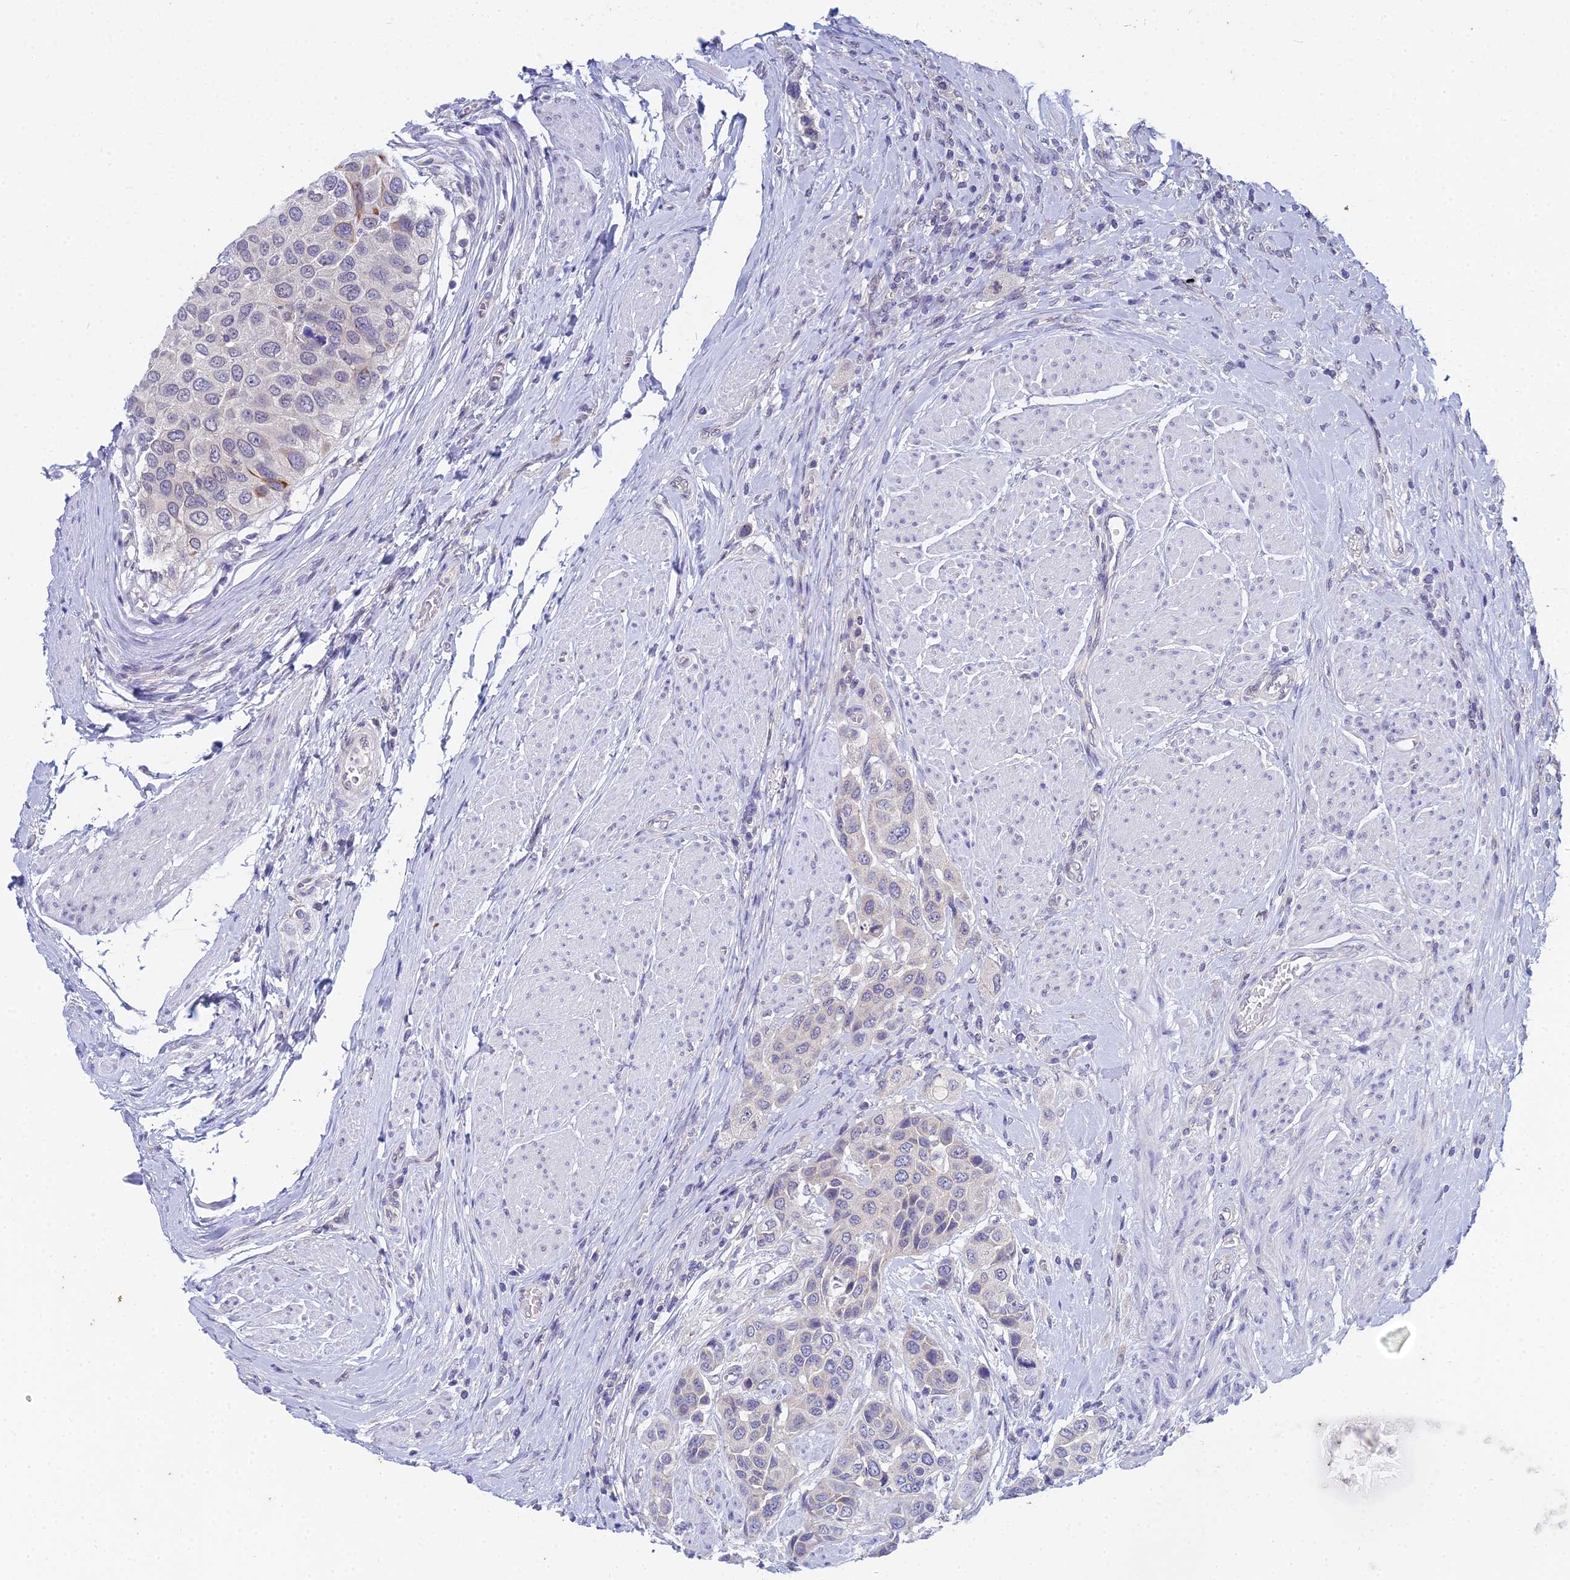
{"staining": {"intensity": "negative", "quantity": "none", "location": "none"}, "tissue": "urothelial cancer", "cell_type": "Tumor cells", "image_type": "cancer", "snomed": [{"axis": "morphology", "description": "Urothelial carcinoma, High grade"}, {"axis": "topography", "description": "Urinary bladder"}], "caption": "Protein analysis of high-grade urothelial carcinoma displays no significant positivity in tumor cells.", "gene": "EEF2KMT", "patient": {"sex": "male", "age": 50}}